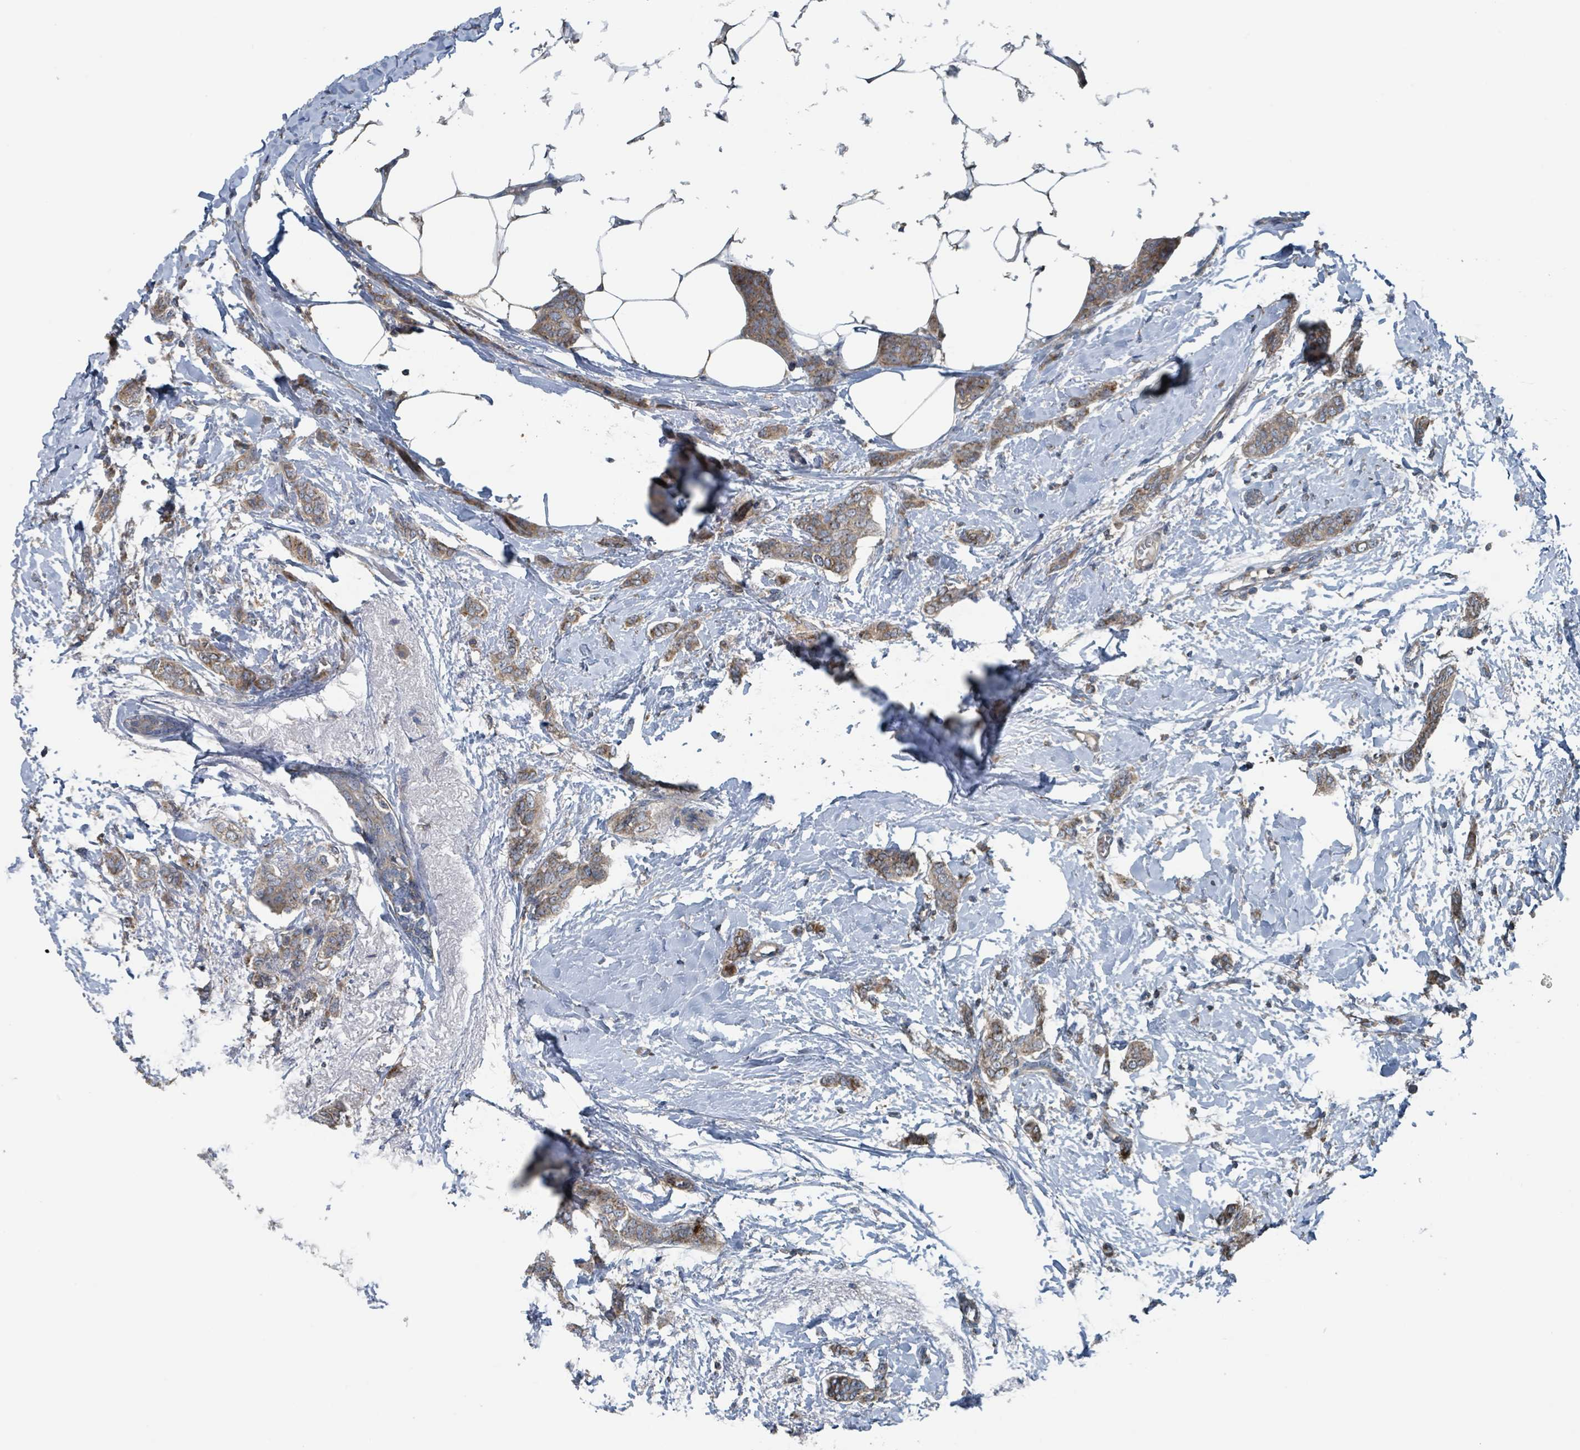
{"staining": {"intensity": "moderate", "quantity": "25%-75%", "location": "cytoplasmic/membranous"}, "tissue": "breast cancer", "cell_type": "Tumor cells", "image_type": "cancer", "snomed": [{"axis": "morphology", "description": "Duct carcinoma"}, {"axis": "topography", "description": "Breast"}], "caption": "Immunohistochemical staining of human breast cancer exhibits moderate cytoplasmic/membranous protein staining in approximately 25%-75% of tumor cells. Immunohistochemistry (ihc) stains the protein of interest in brown and the nuclei are stained blue.", "gene": "ACBD4", "patient": {"sex": "female", "age": 72}}